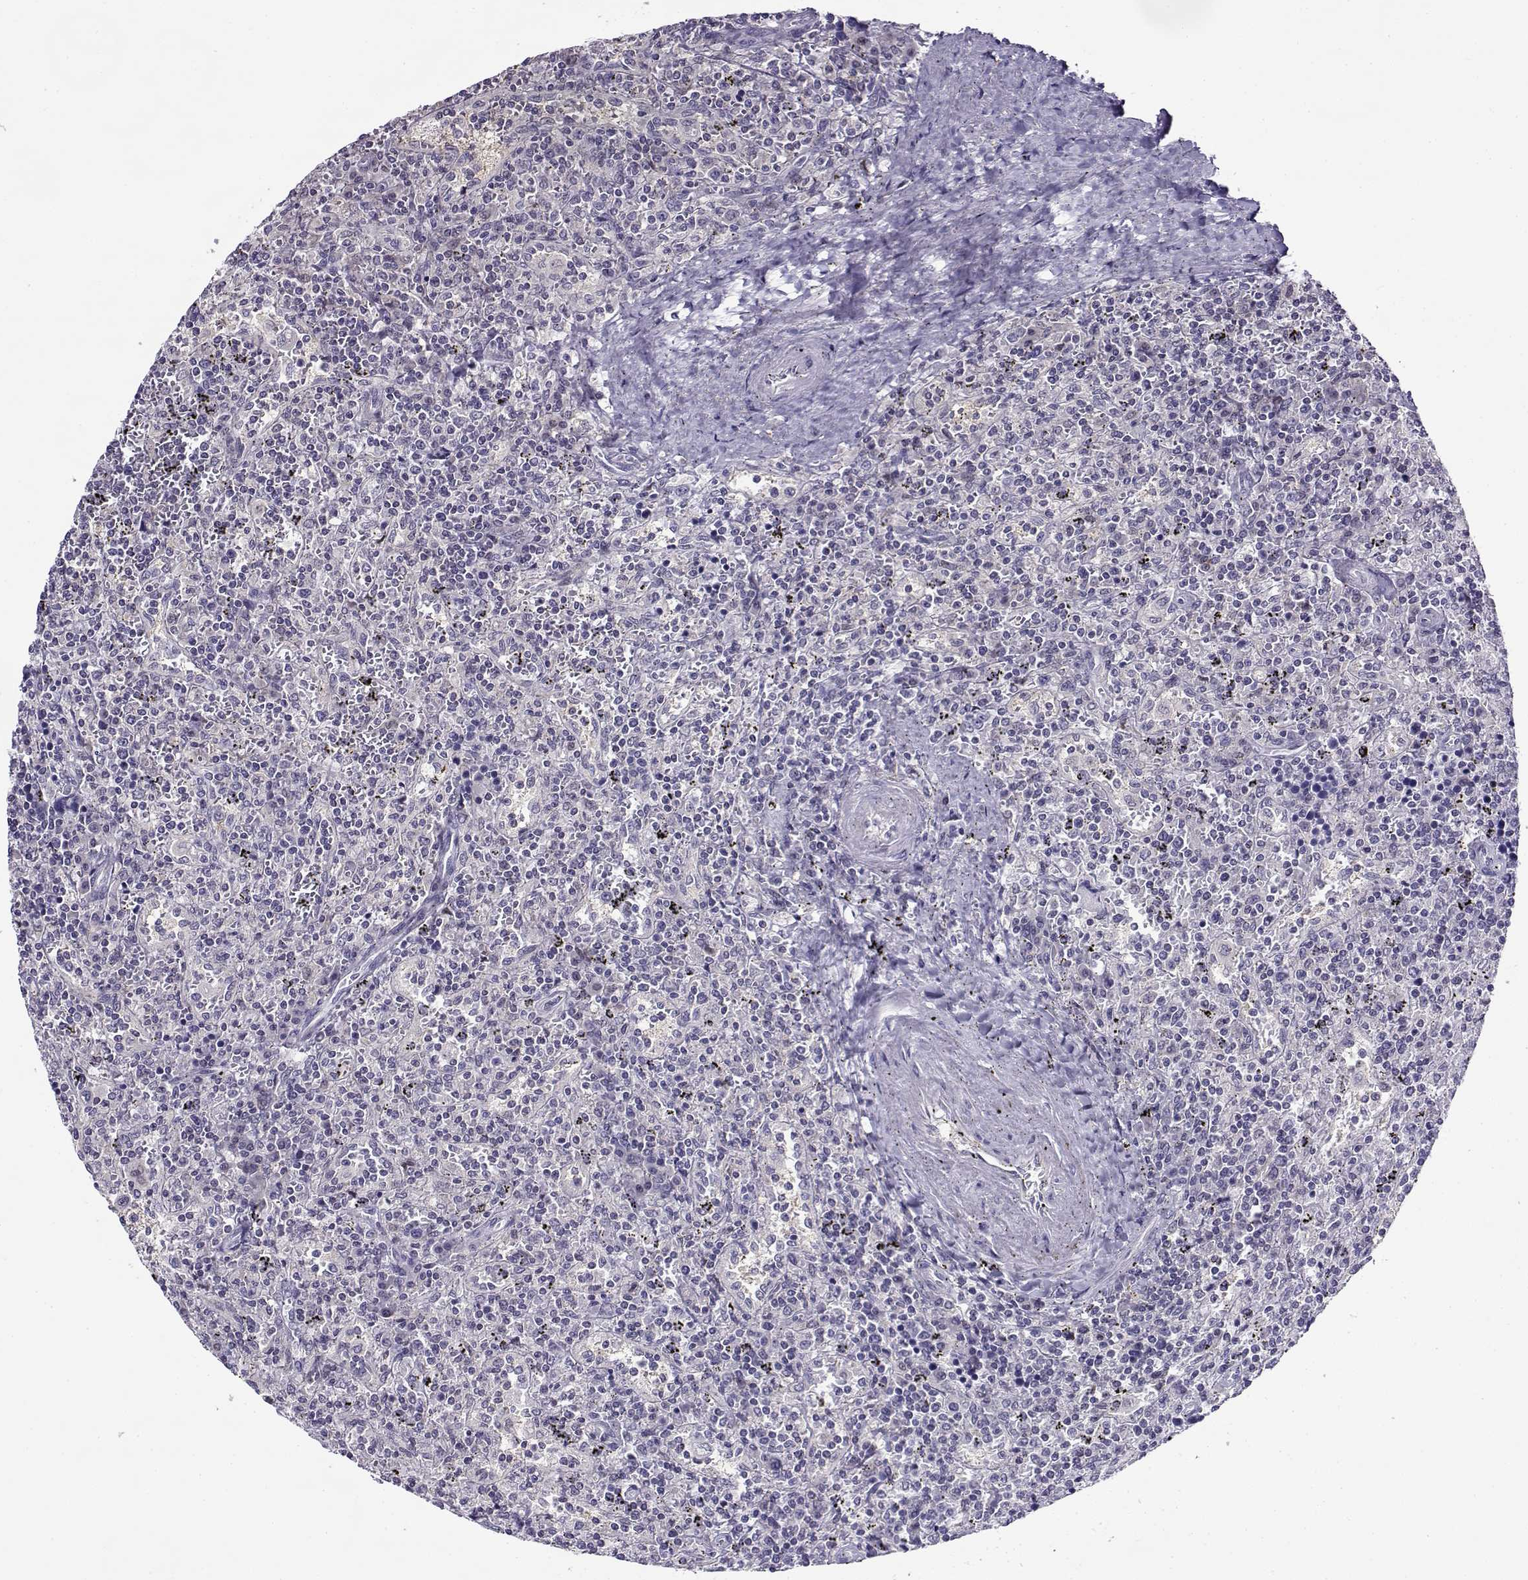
{"staining": {"intensity": "negative", "quantity": "none", "location": "none"}, "tissue": "lymphoma", "cell_type": "Tumor cells", "image_type": "cancer", "snomed": [{"axis": "morphology", "description": "Malignant lymphoma, non-Hodgkin's type, Low grade"}, {"axis": "topography", "description": "Spleen"}], "caption": "Immunohistochemistry (IHC) photomicrograph of human lymphoma stained for a protein (brown), which demonstrates no expression in tumor cells. Nuclei are stained in blue.", "gene": "FEZF1", "patient": {"sex": "male", "age": 62}}